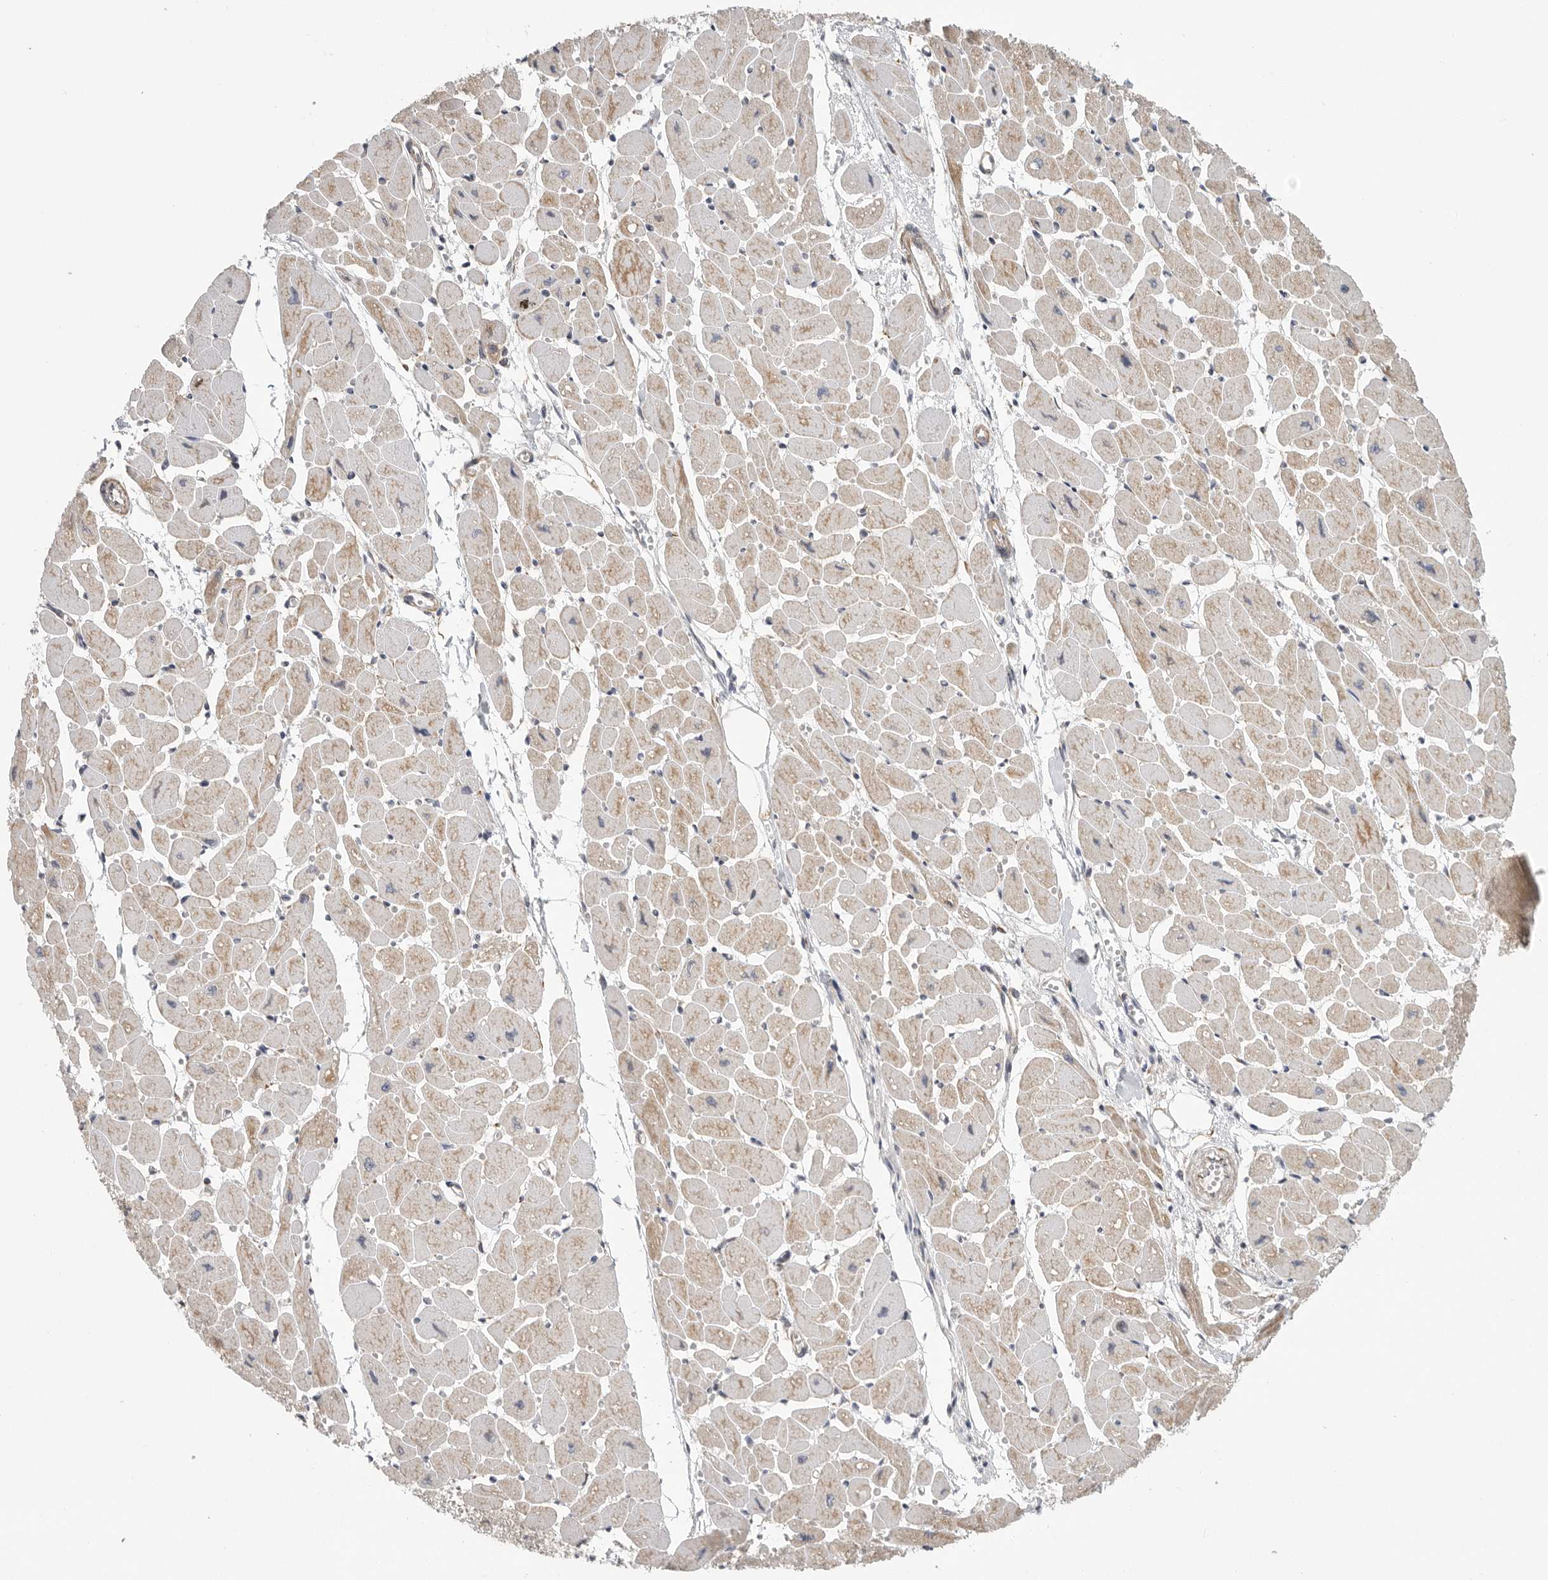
{"staining": {"intensity": "weak", "quantity": ">75%", "location": "cytoplasmic/membranous"}, "tissue": "heart muscle", "cell_type": "Cardiomyocytes", "image_type": "normal", "snomed": [{"axis": "morphology", "description": "Normal tissue, NOS"}, {"axis": "topography", "description": "Heart"}], "caption": "The photomicrograph displays immunohistochemical staining of unremarkable heart muscle. There is weak cytoplasmic/membranous staining is present in approximately >75% of cardiomyocytes.", "gene": "FKBP8", "patient": {"sex": "female", "age": 54}}